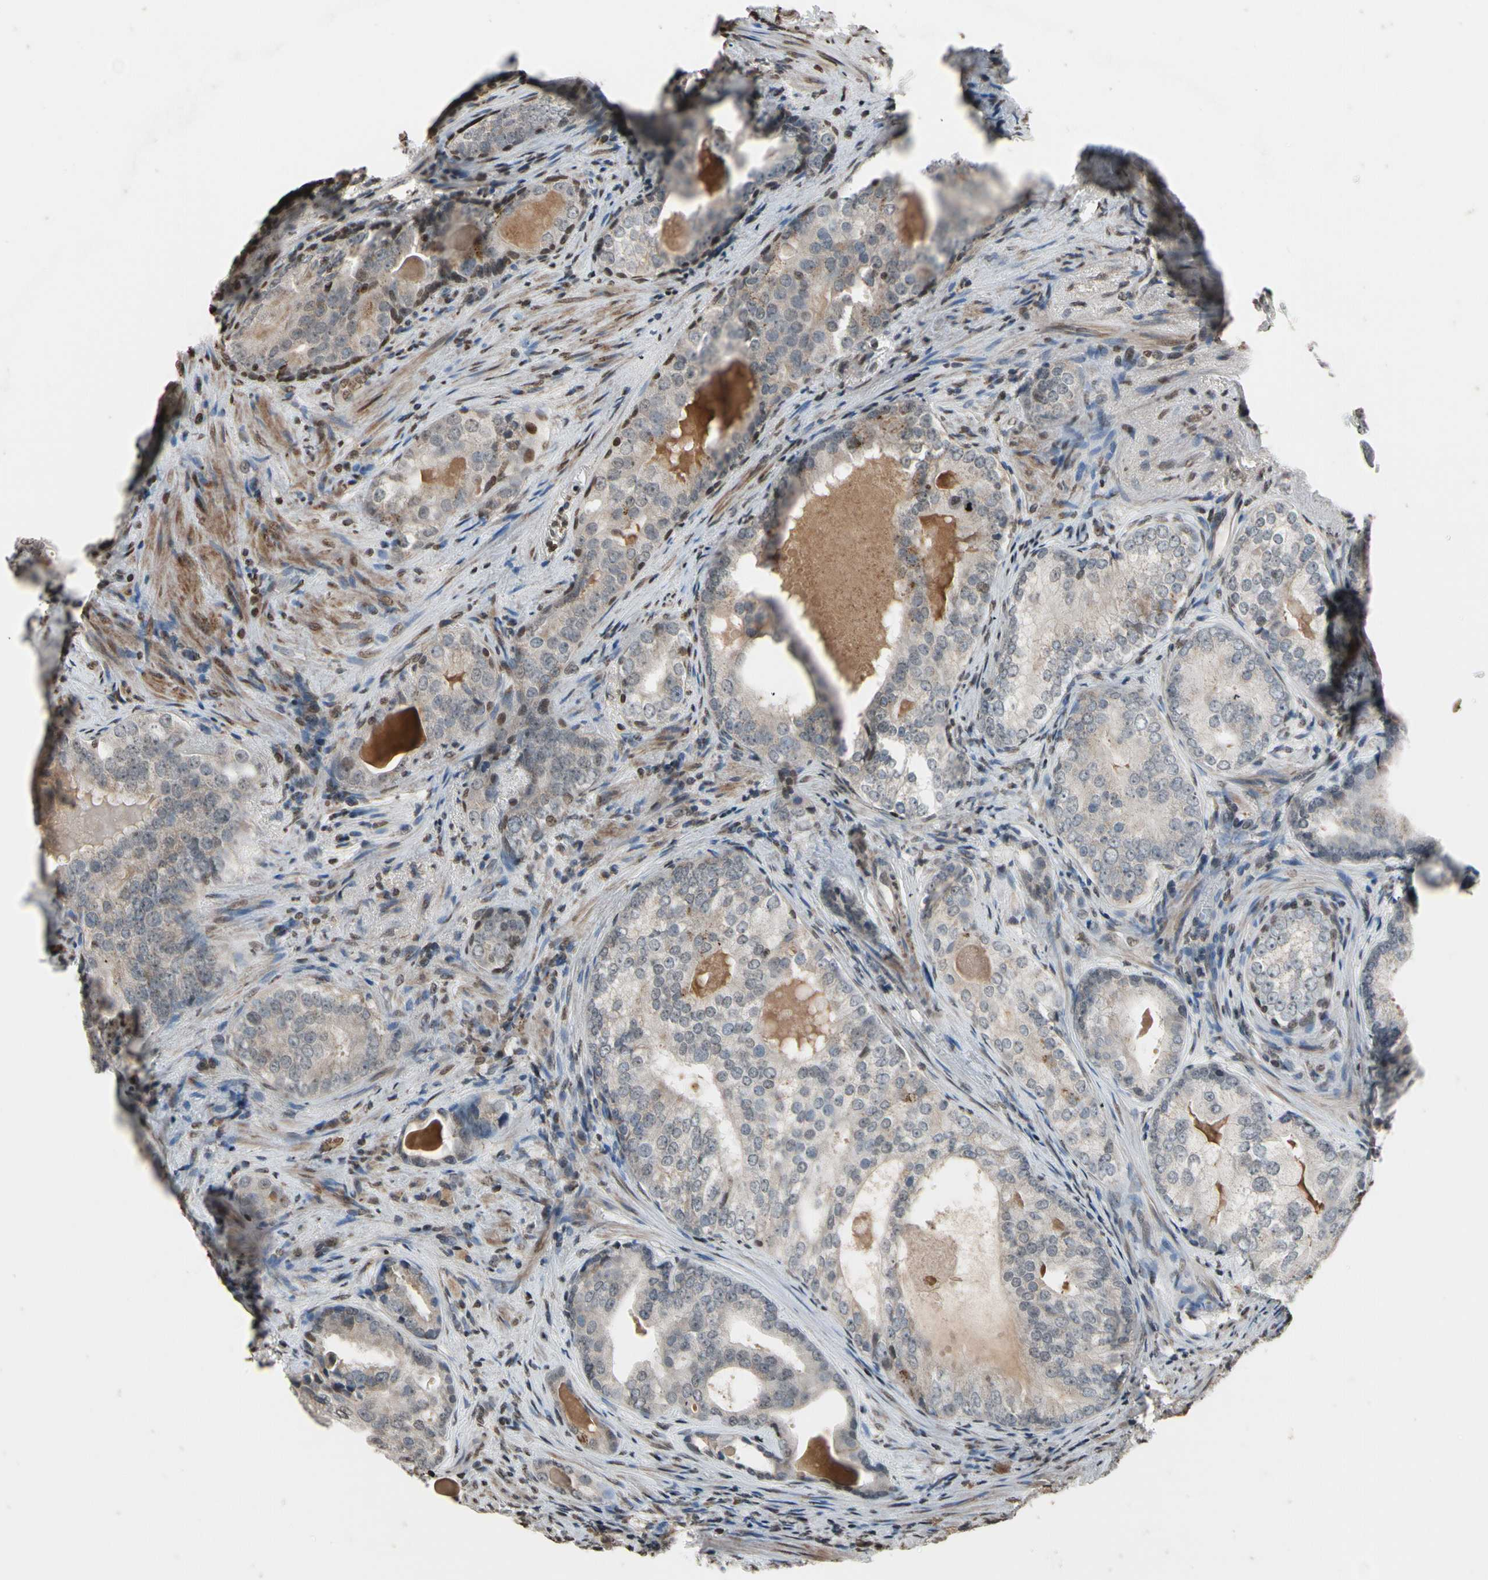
{"staining": {"intensity": "negative", "quantity": "none", "location": "none"}, "tissue": "prostate cancer", "cell_type": "Tumor cells", "image_type": "cancer", "snomed": [{"axis": "morphology", "description": "Adenocarcinoma, High grade"}, {"axis": "topography", "description": "Prostate"}], "caption": "Human high-grade adenocarcinoma (prostate) stained for a protein using immunohistochemistry (IHC) shows no staining in tumor cells.", "gene": "HIPK2", "patient": {"sex": "male", "age": 66}}